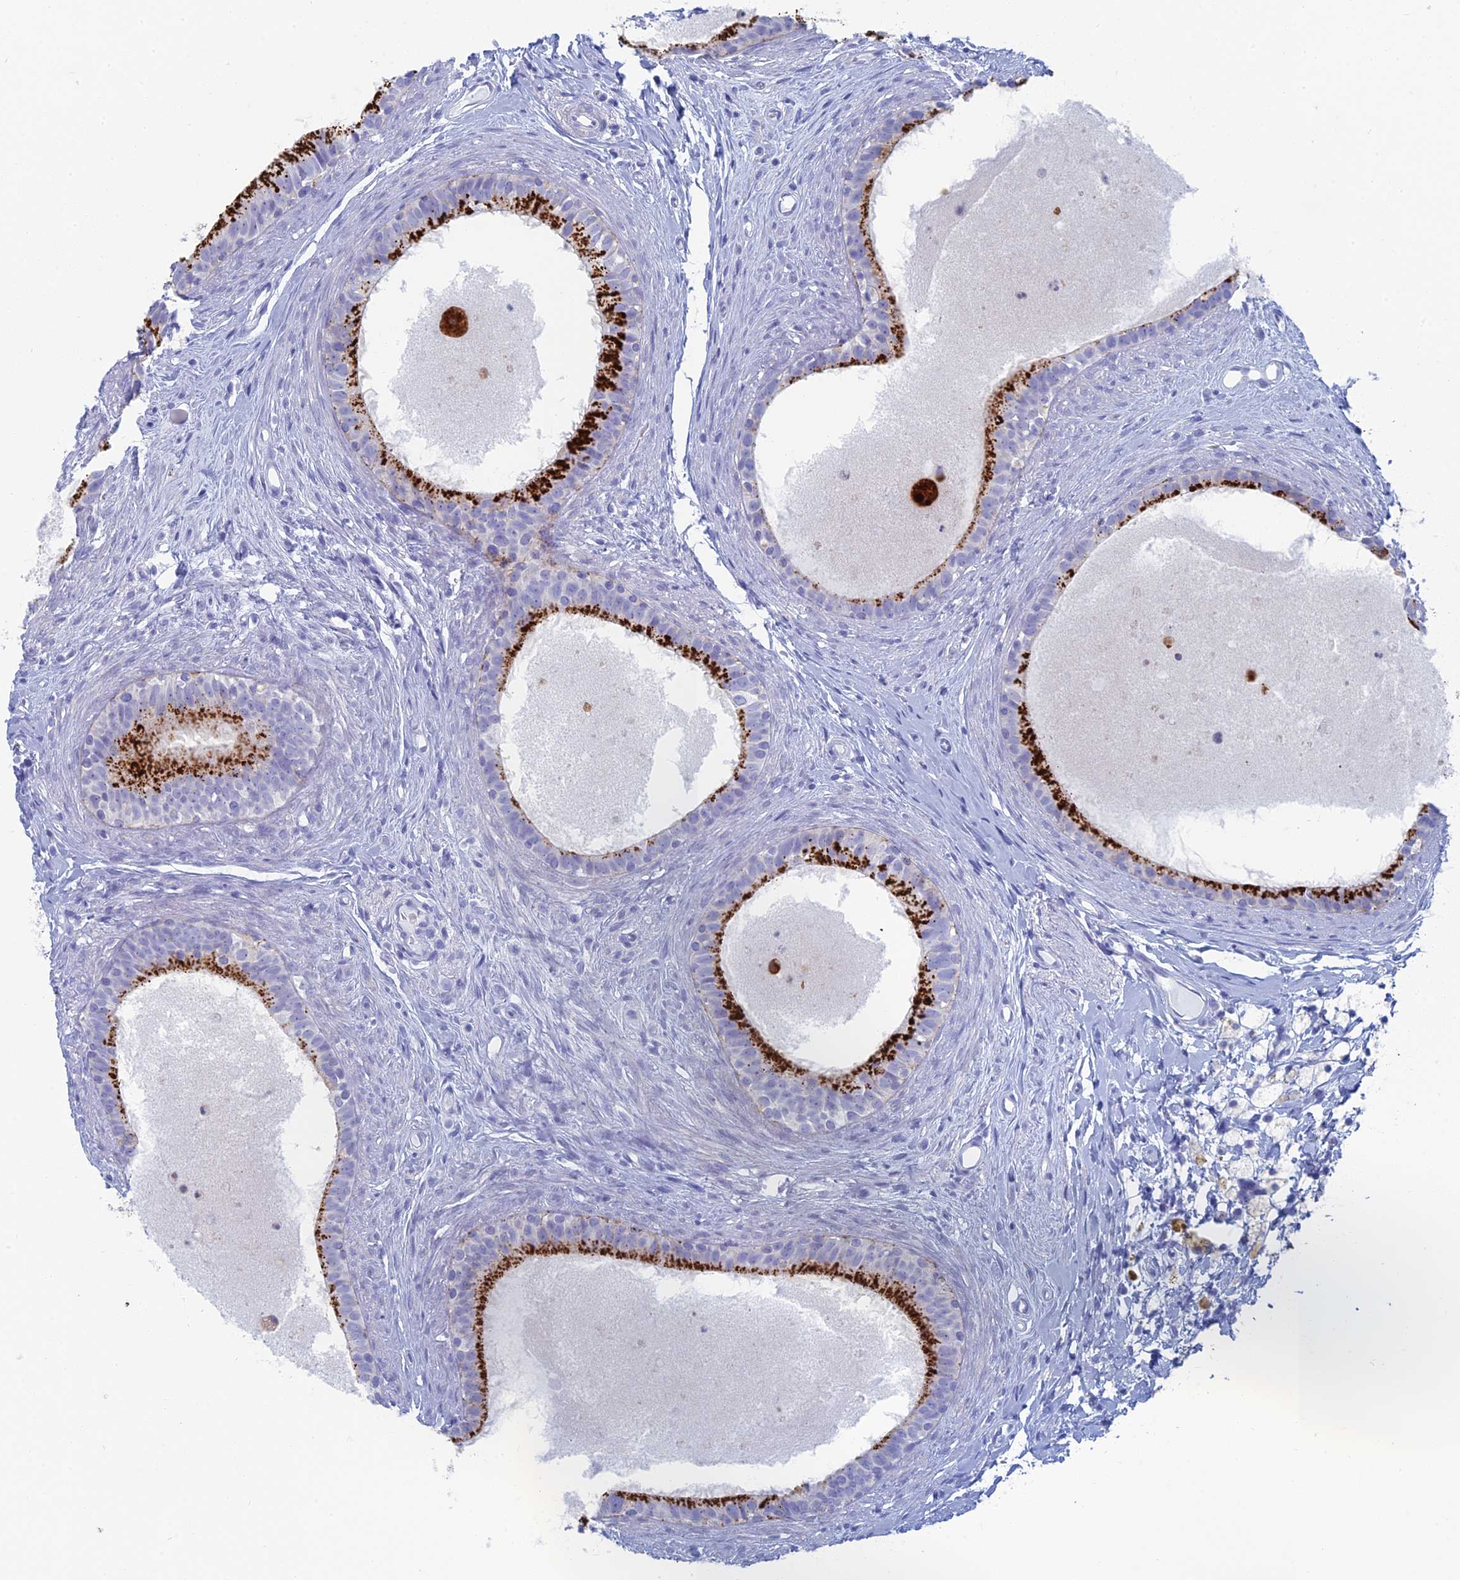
{"staining": {"intensity": "strong", "quantity": "25%-75%", "location": "cytoplasmic/membranous"}, "tissue": "epididymis", "cell_type": "Glandular cells", "image_type": "normal", "snomed": [{"axis": "morphology", "description": "Normal tissue, NOS"}, {"axis": "topography", "description": "Epididymis"}], "caption": "IHC staining of benign epididymis, which demonstrates high levels of strong cytoplasmic/membranous expression in approximately 25%-75% of glandular cells indicating strong cytoplasmic/membranous protein expression. The staining was performed using DAB (brown) for protein detection and nuclei were counterstained in hematoxylin (blue).", "gene": "ALMS1", "patient": {"sex": "male", "age": 80}}